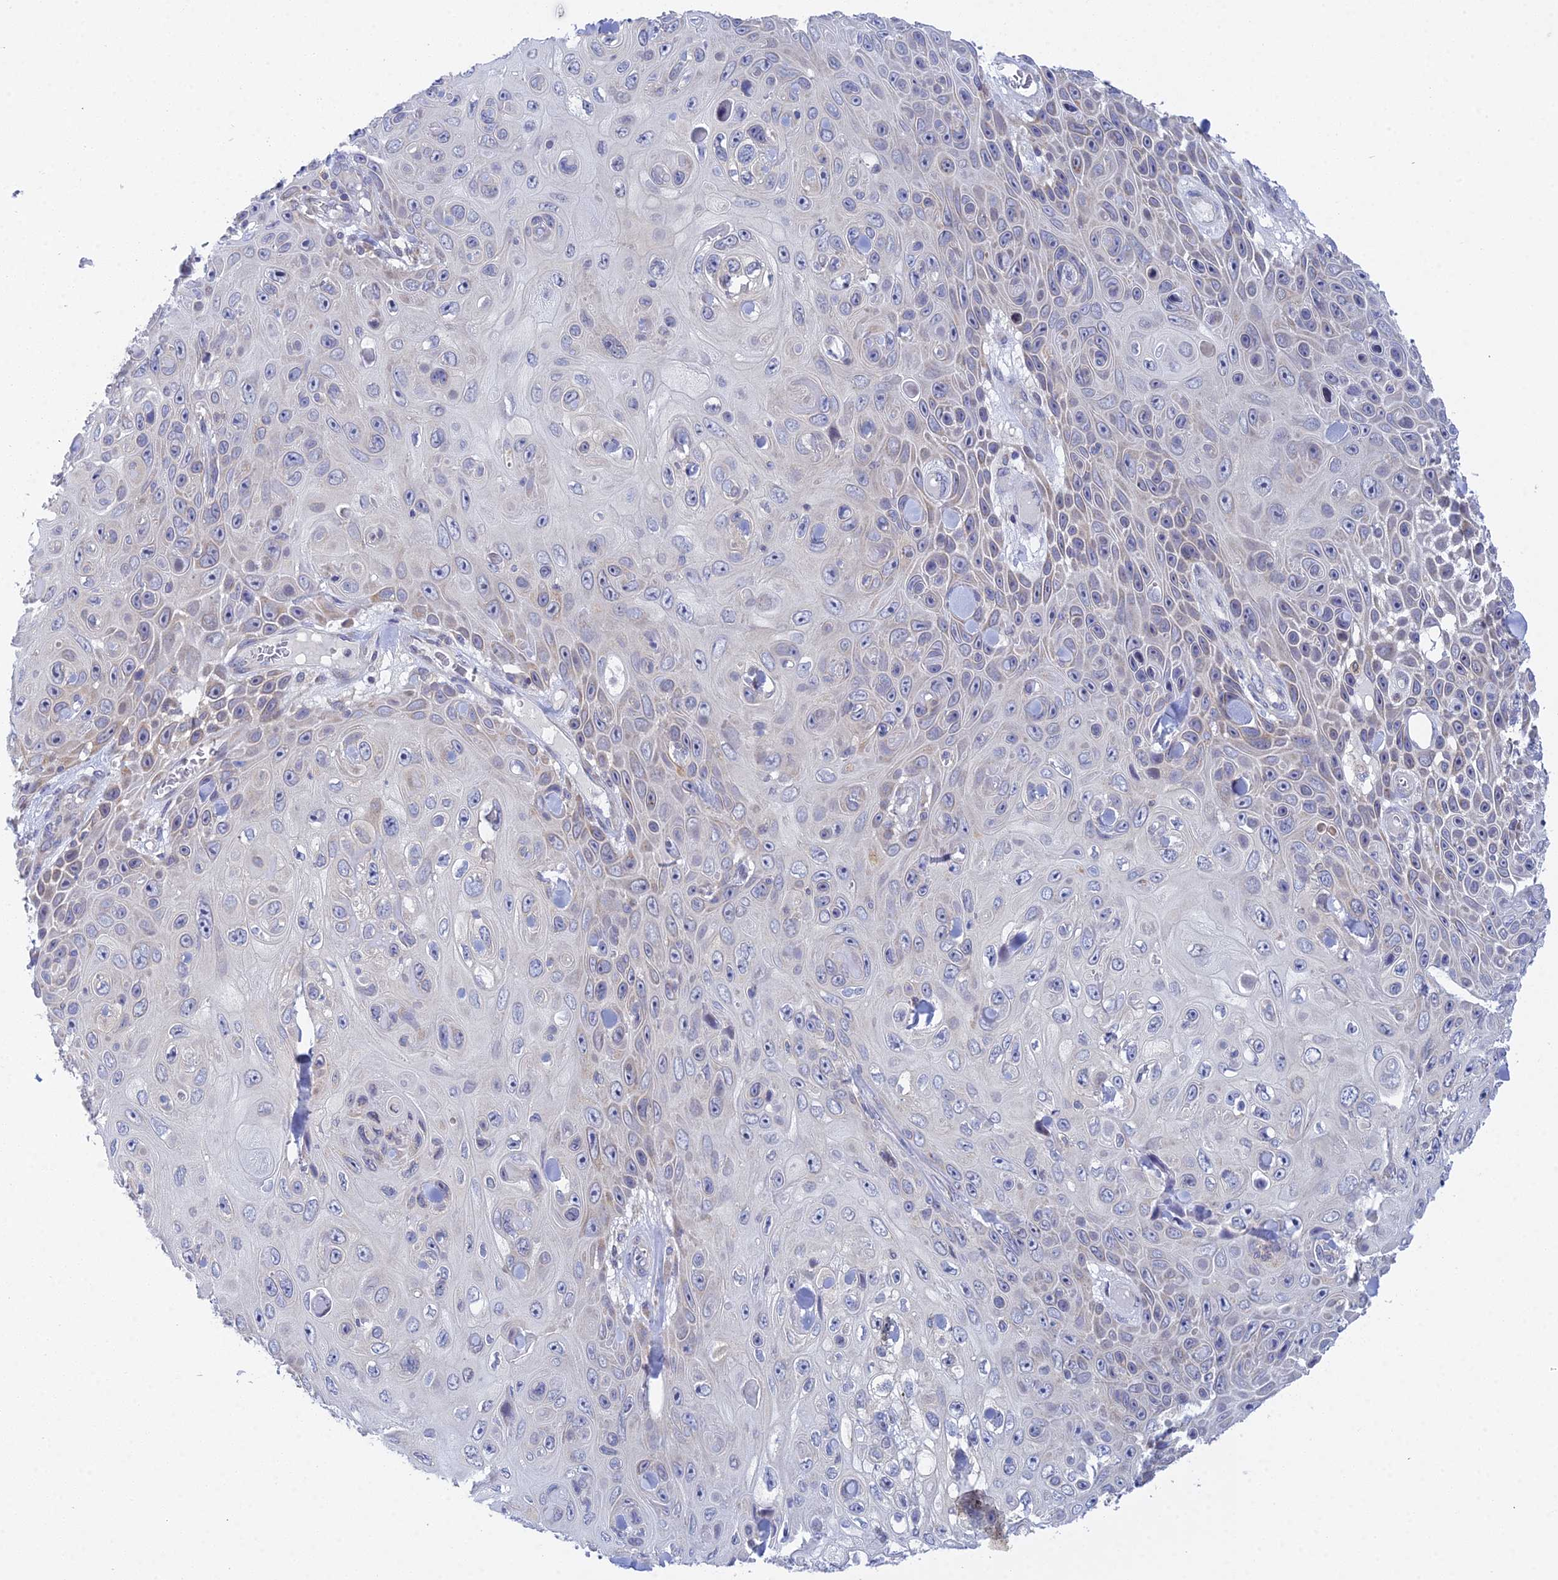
{"staining": {"intensity": "negative", "quantity": "none", "location": "none"}, "tissue": "skin cancer", "cell_type": "Tumor cells", "image_type": "cancer", "snomed": [{"axis": "morphology", "description": "Squamous cell carcinoma, NOS"}, {"axis": "topography", "description": "Skin"}], "caption": "An image of squamous cell carcinoma (skin) stained for a protein shows no brown staining in tumor cells.", "gene": "ELOA2", "patient": {"sex": "male", "age": 82}}